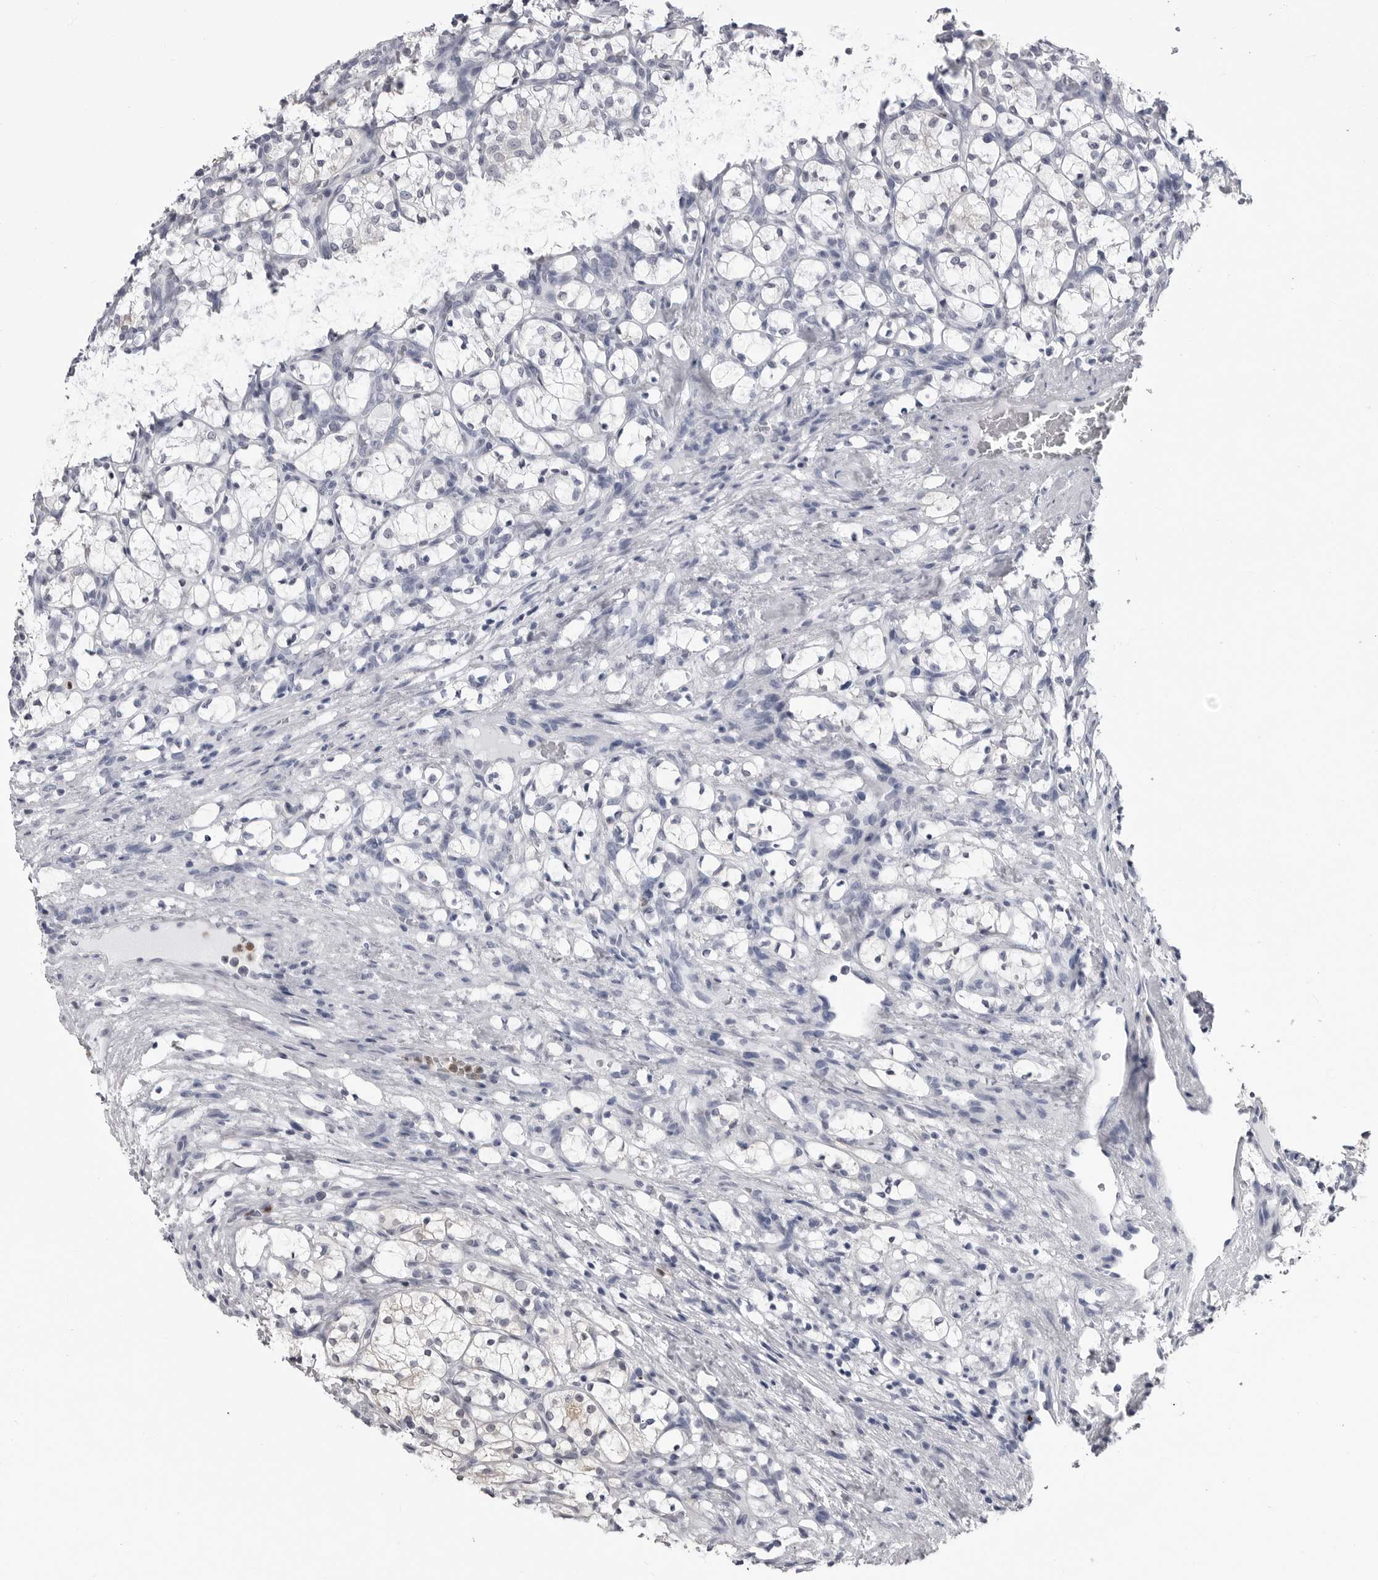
{"staining": {"intensity": "negative", "quantity": "none", "location": "none"}, "tissue": "renal cancer", "cell_type": "Tumor cells", "image_type": "cancer", "snomed": [{"axis": "morphology", "description": "Adenocarcinoma, NOS"}, {"axis": "topography", "description": "Kidney"}], "caption": "Image shows no significant protein staining in tumor cells of adenocarcinoma (renal).", "gene": "STAP2", "patient": {"sex": "female", "age": 69}}